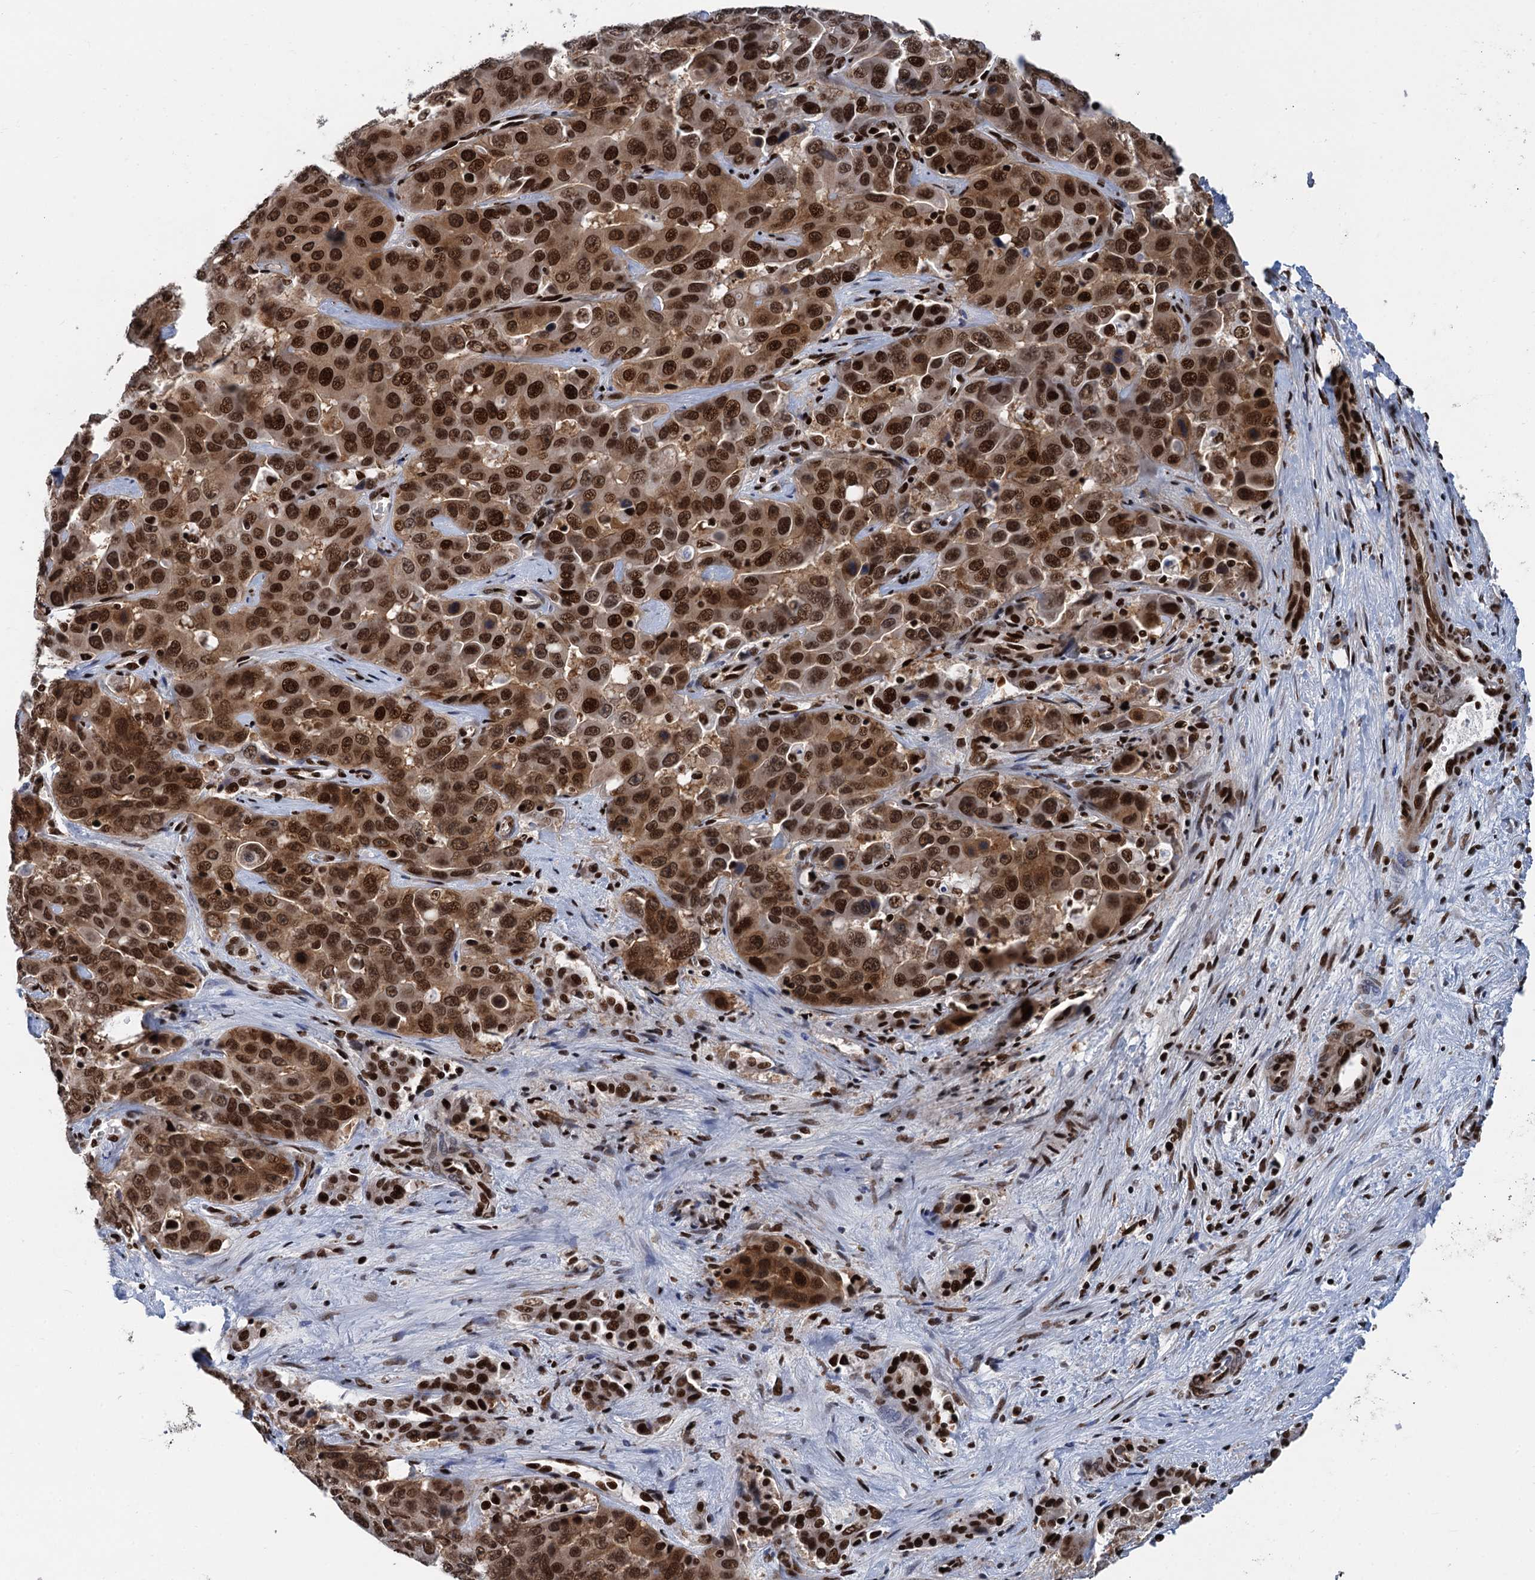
{"staining": {"intensity": "strong", "quantity": ">75%", "location": "nuclear"}, "tissue": "liver cancer", "cell_type": "Tumor cells", "image_type": "cancer", "snomed": [{"axis": "morphology", "description": "Cholangiocarcinoma"}, {"axis": "topography", "description": "Liver"}], "caption": "There is high levels of strong nuclear positivity in tumor cells of liver cancer, as demonstrated by immunohistochemical staining (brown color).", "gene": "PPP4R1", "patient": {"sex": "female", "age": 52}}